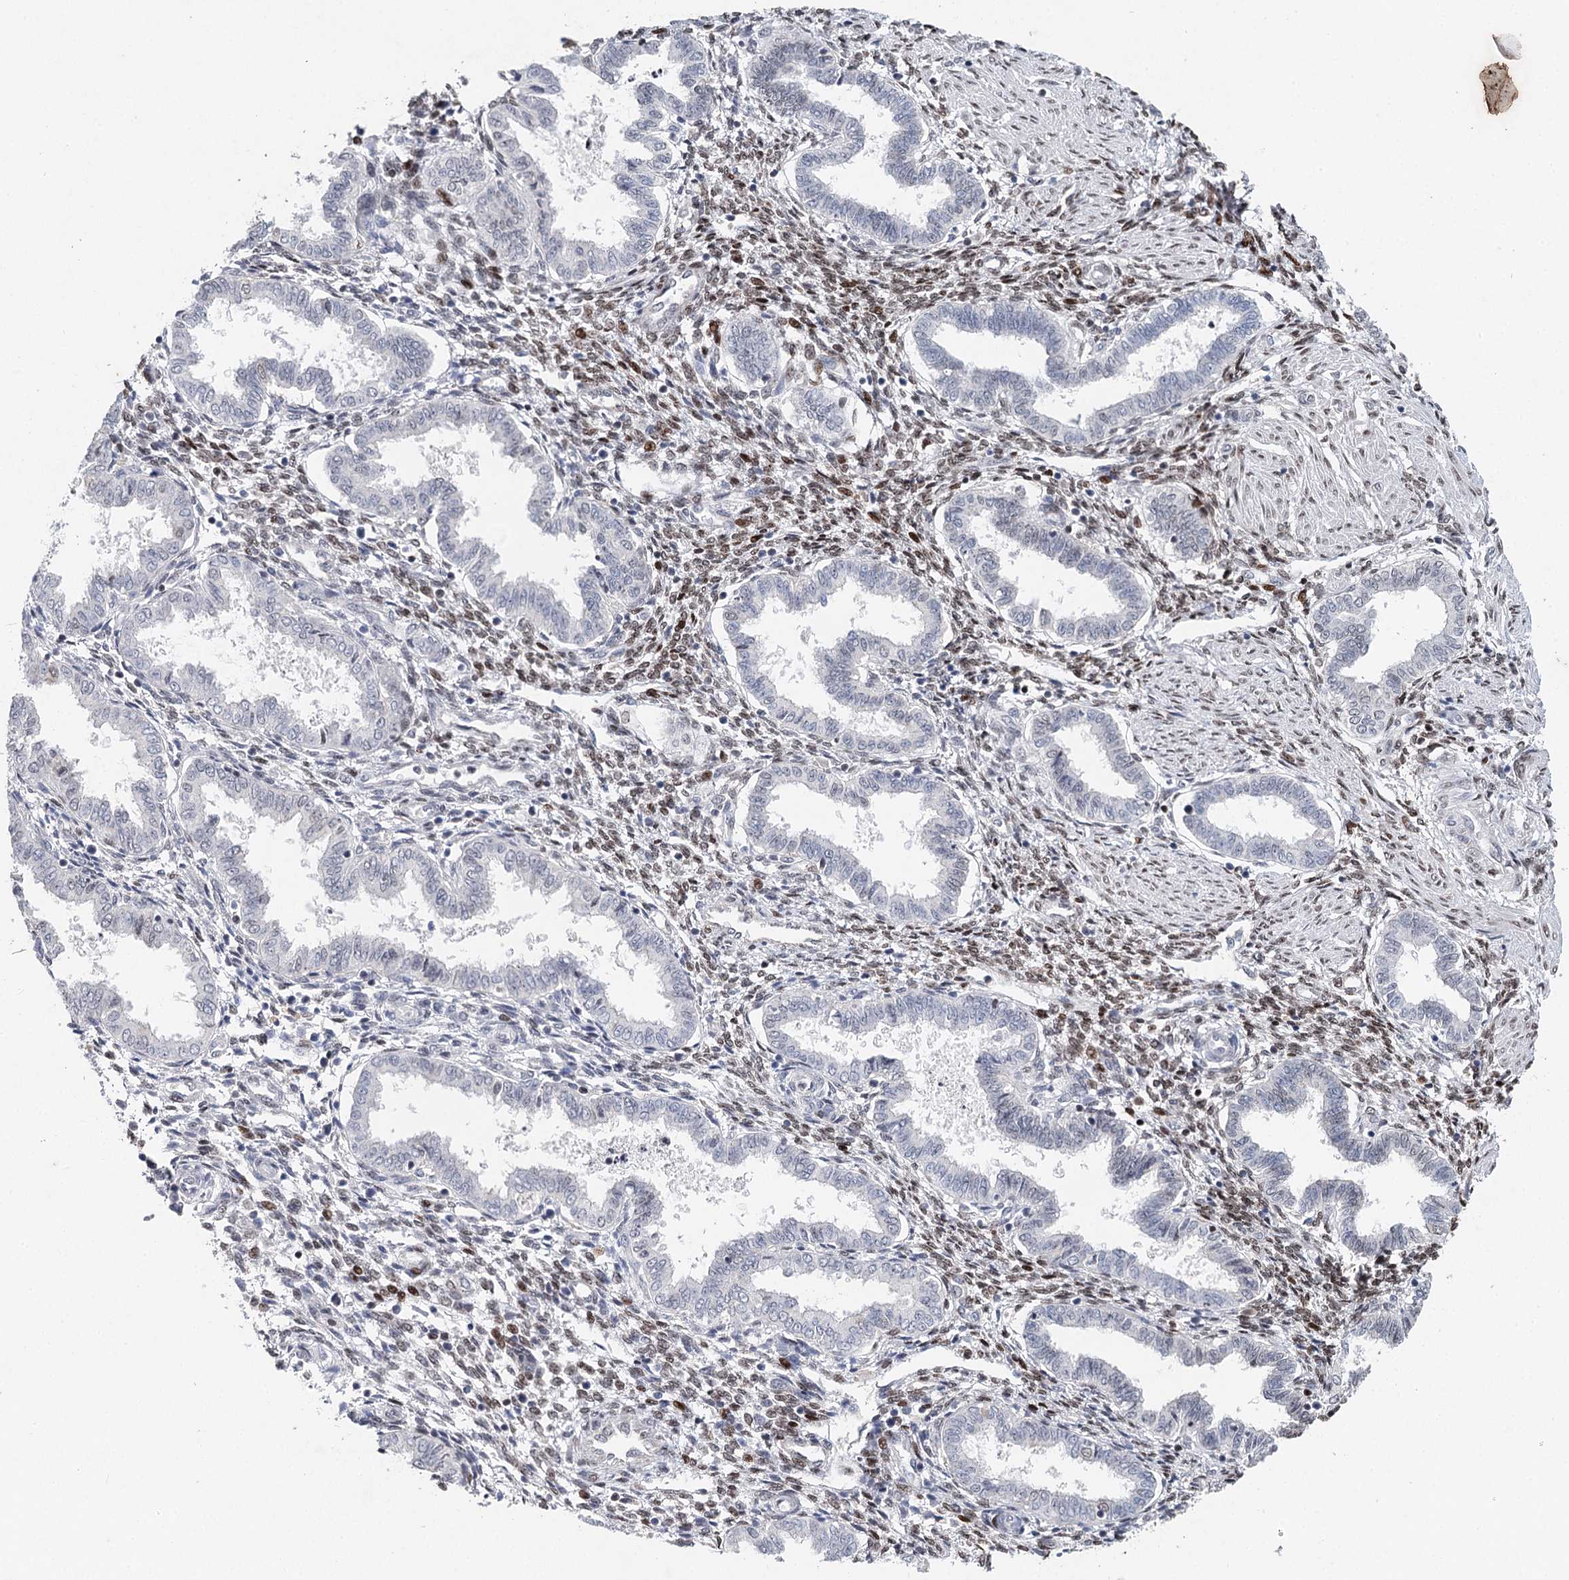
{"staining": {"intensity": "moderate", "quantity": "<25%", "location": "nuclear"}, "tissue": "endometrium", "cell_type": "Cells in endometrial stroma", "image_type": "normal", "snomed": [{"axis": "morphology", "description": "Normal tissue, NOS"}, {"axis": "topography", "description": "Endometrium"}], "caption": "Endometrium stained for a protein shows moderate nuclear positivity in cells in endometrial stroma. The staining was performed using DAB to visualize the protein expression in brown, while the nuclei were stained in blue with hematoxylin (Magnification: 20x).", "gene": "FRMD4A", "patient": {"sex": "female", "age": 33}}